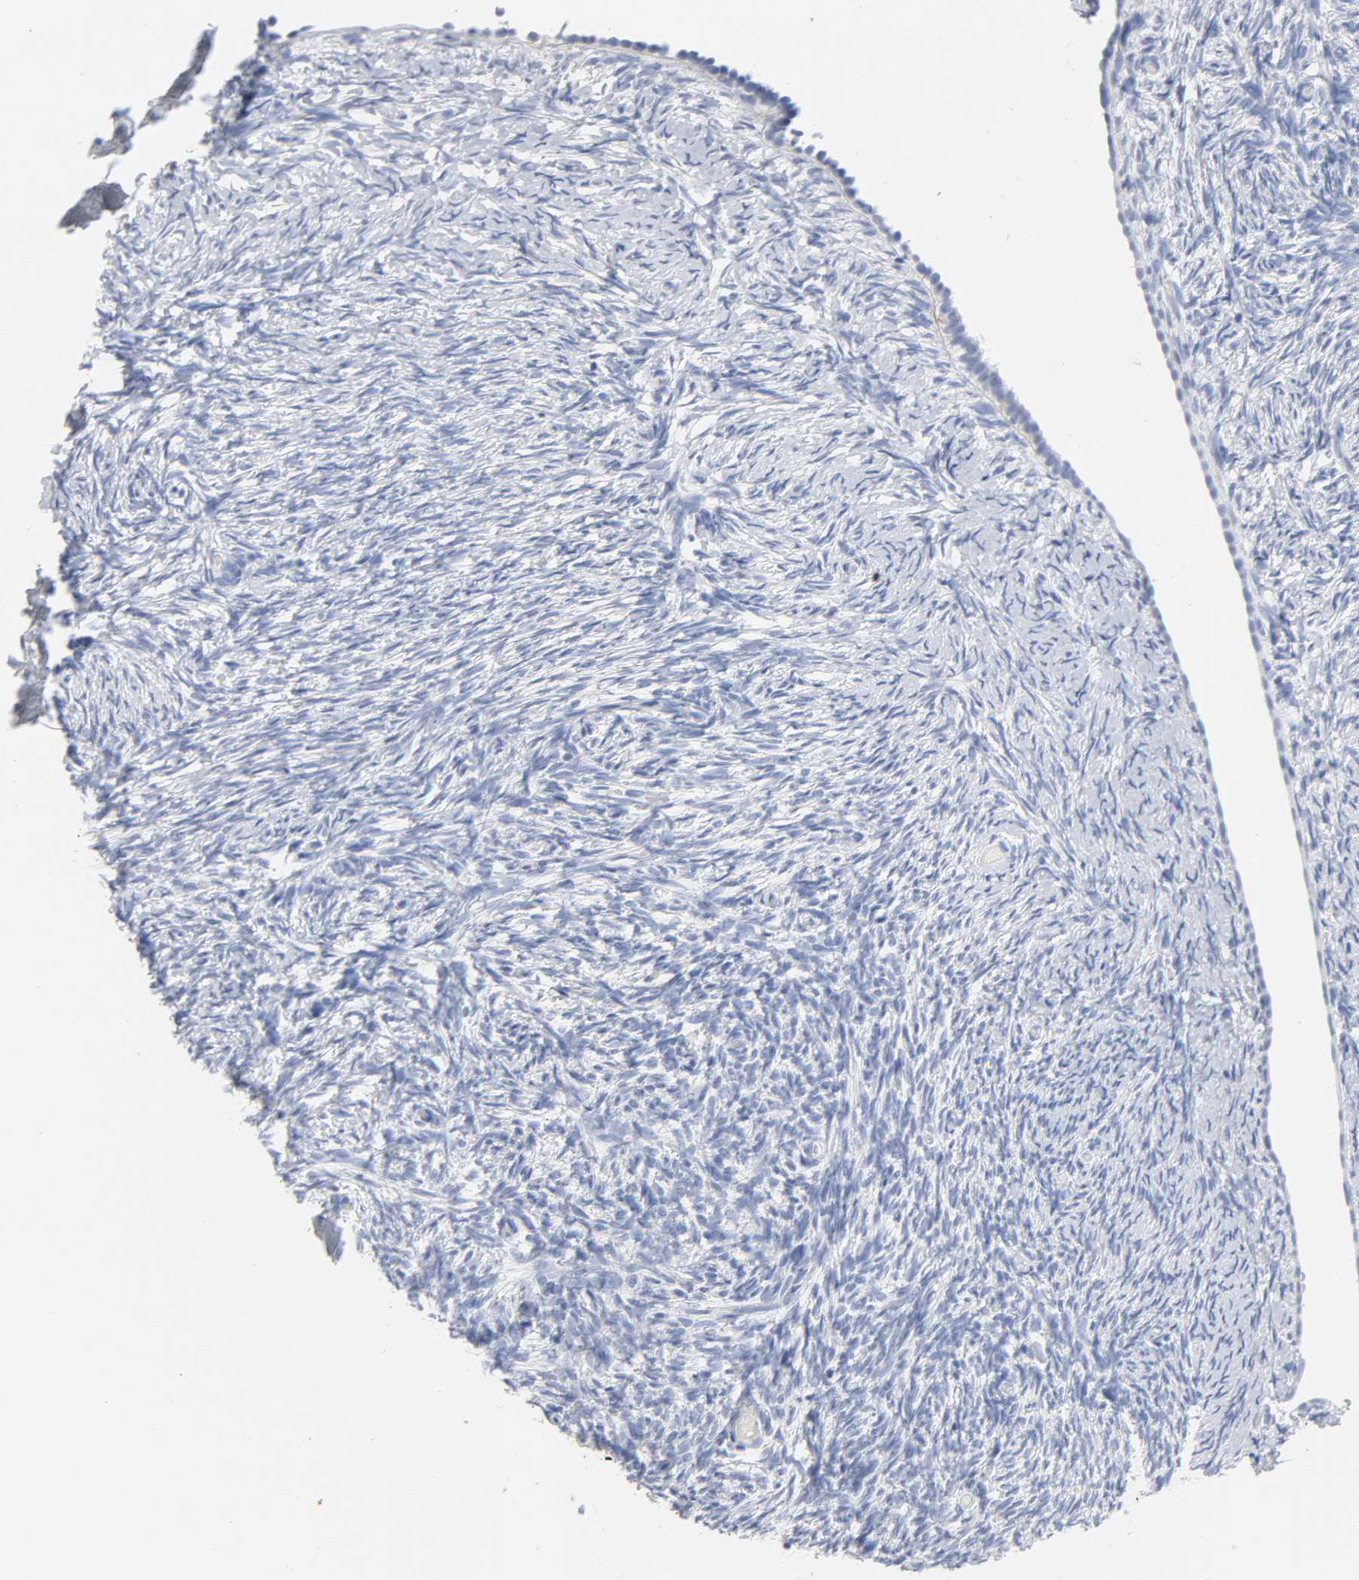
{"staining": {"intensity": "negative", "quantity": "none", "location": "none"}, "tissue": "ovary", "cell_type": "Ovarian stroma cells", "image_type": "normal", "snomed": [{"axis": "morphology", "description": "Normal tissue, NOS"}, {"axis": "topography", "description": "Ovary"}], "caption": "DAB immunohistochemical staining of unremarkable human ovary displays no significant positivity in ovarian stroma cells. The staining was performed using DAB (3,3'-diaminobenzidine) to visualize the protein expression in brown, while the nuclei were stained in blue with hematoxylin (Magnification: 20x).", "gene": "ACP3", "patient": {"sex": "female", "age": 60}}